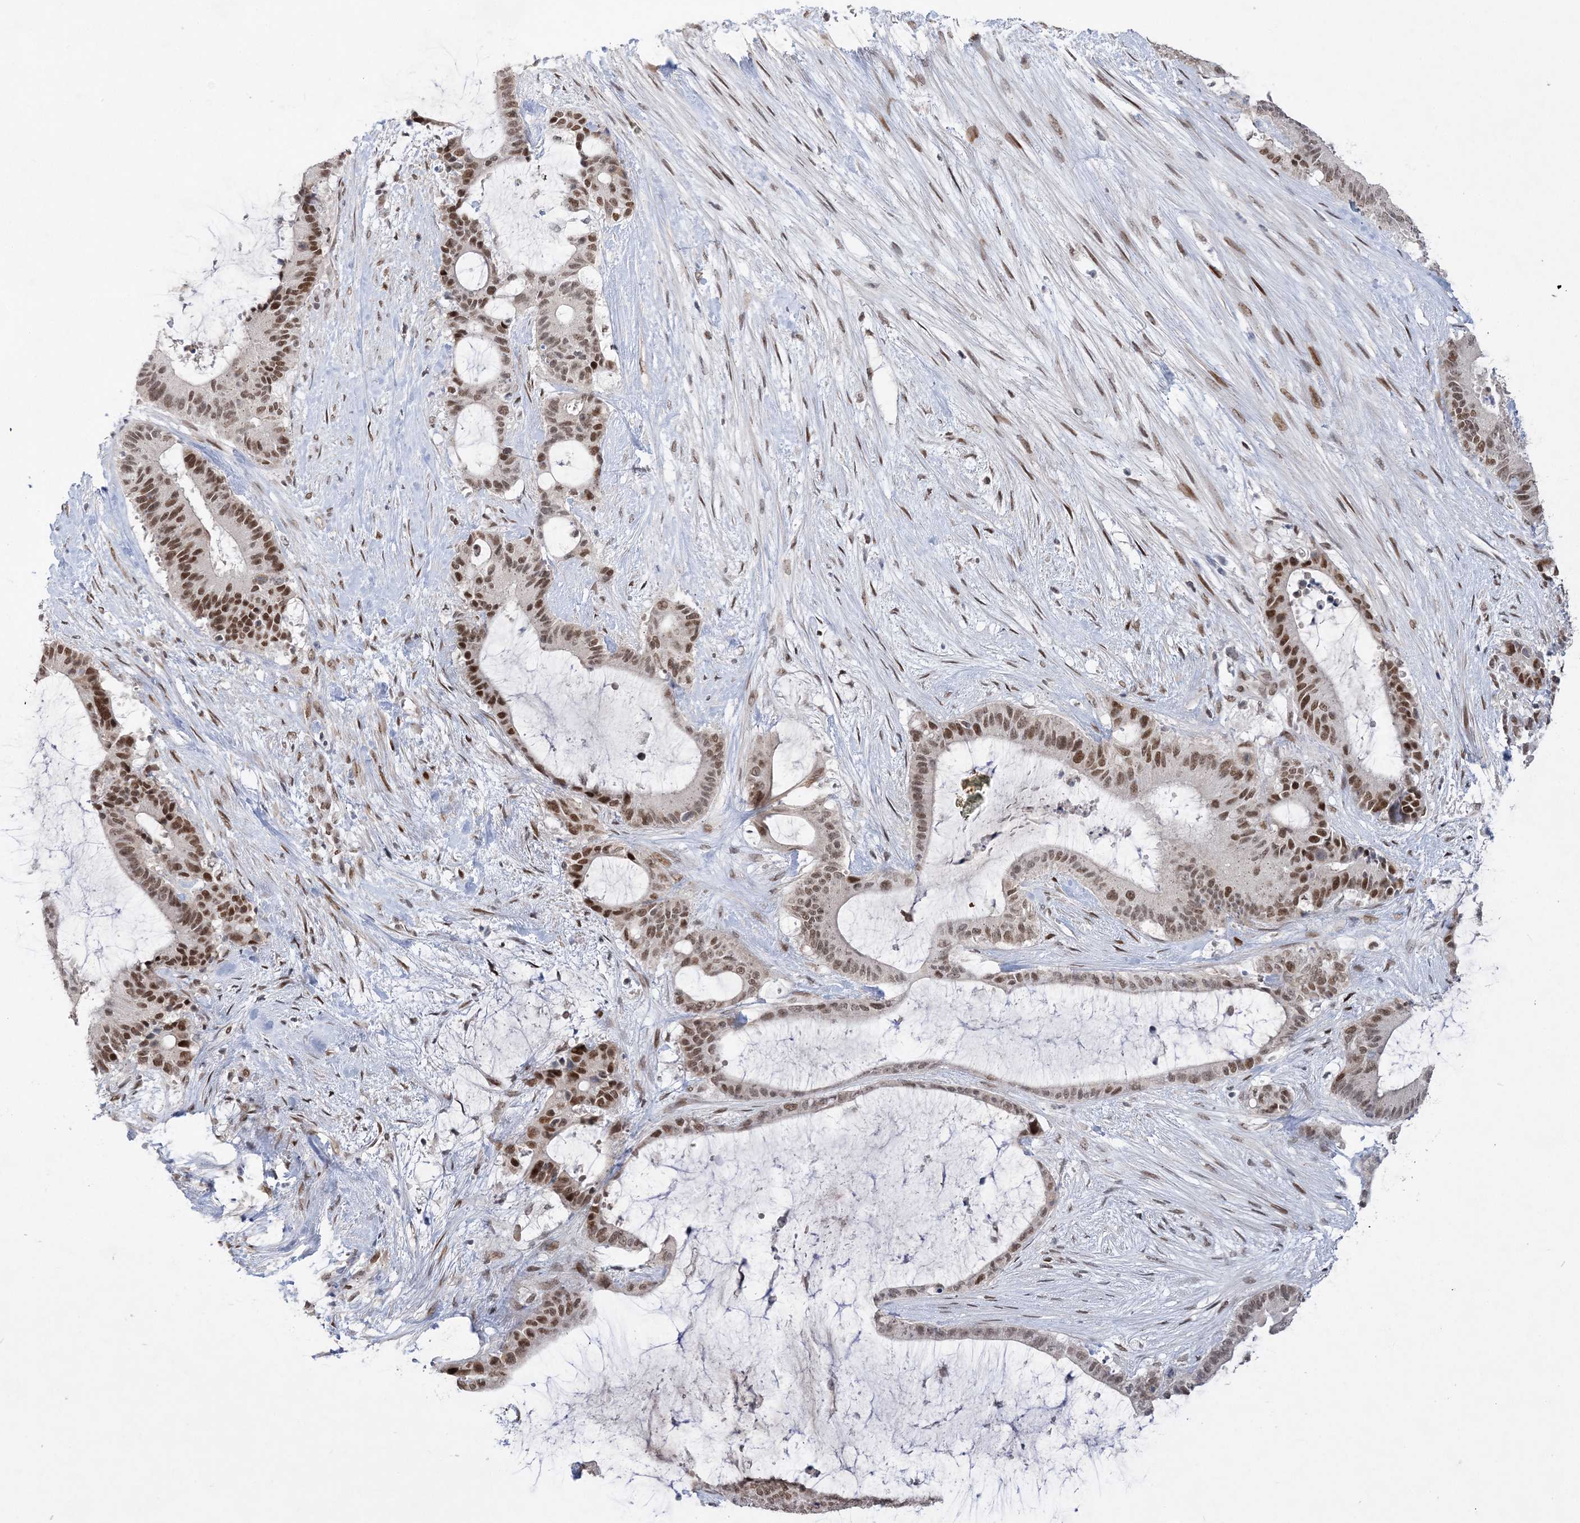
{"staining": {"intensity": "strong", "quantity": "25%-75%", "location": "nuclear"}, "tissue": "liver cancer", "cell_type": "Tumor cells", "image_type": "cancer", "snomed": [{"axis": "morphology", "description": "Normal tissue, NOS"}, {"axis": "morphology", "description": "Cholangiocarcinoma"}, {"axis": "topography", "description": "Liver"}, {"axis": "topography", "description": "Peripheral nerve tissue"}], "caption": "DAB (3,3'-diaminobenzidine) immunohistochemical staining of liver cancer (cholangiocarcinoma) exhibits strong nuclear protein positivity in about 25%-75% of tumor cells.", "gene": "WAC", "patient": {"sex": "female", "age": 73}}